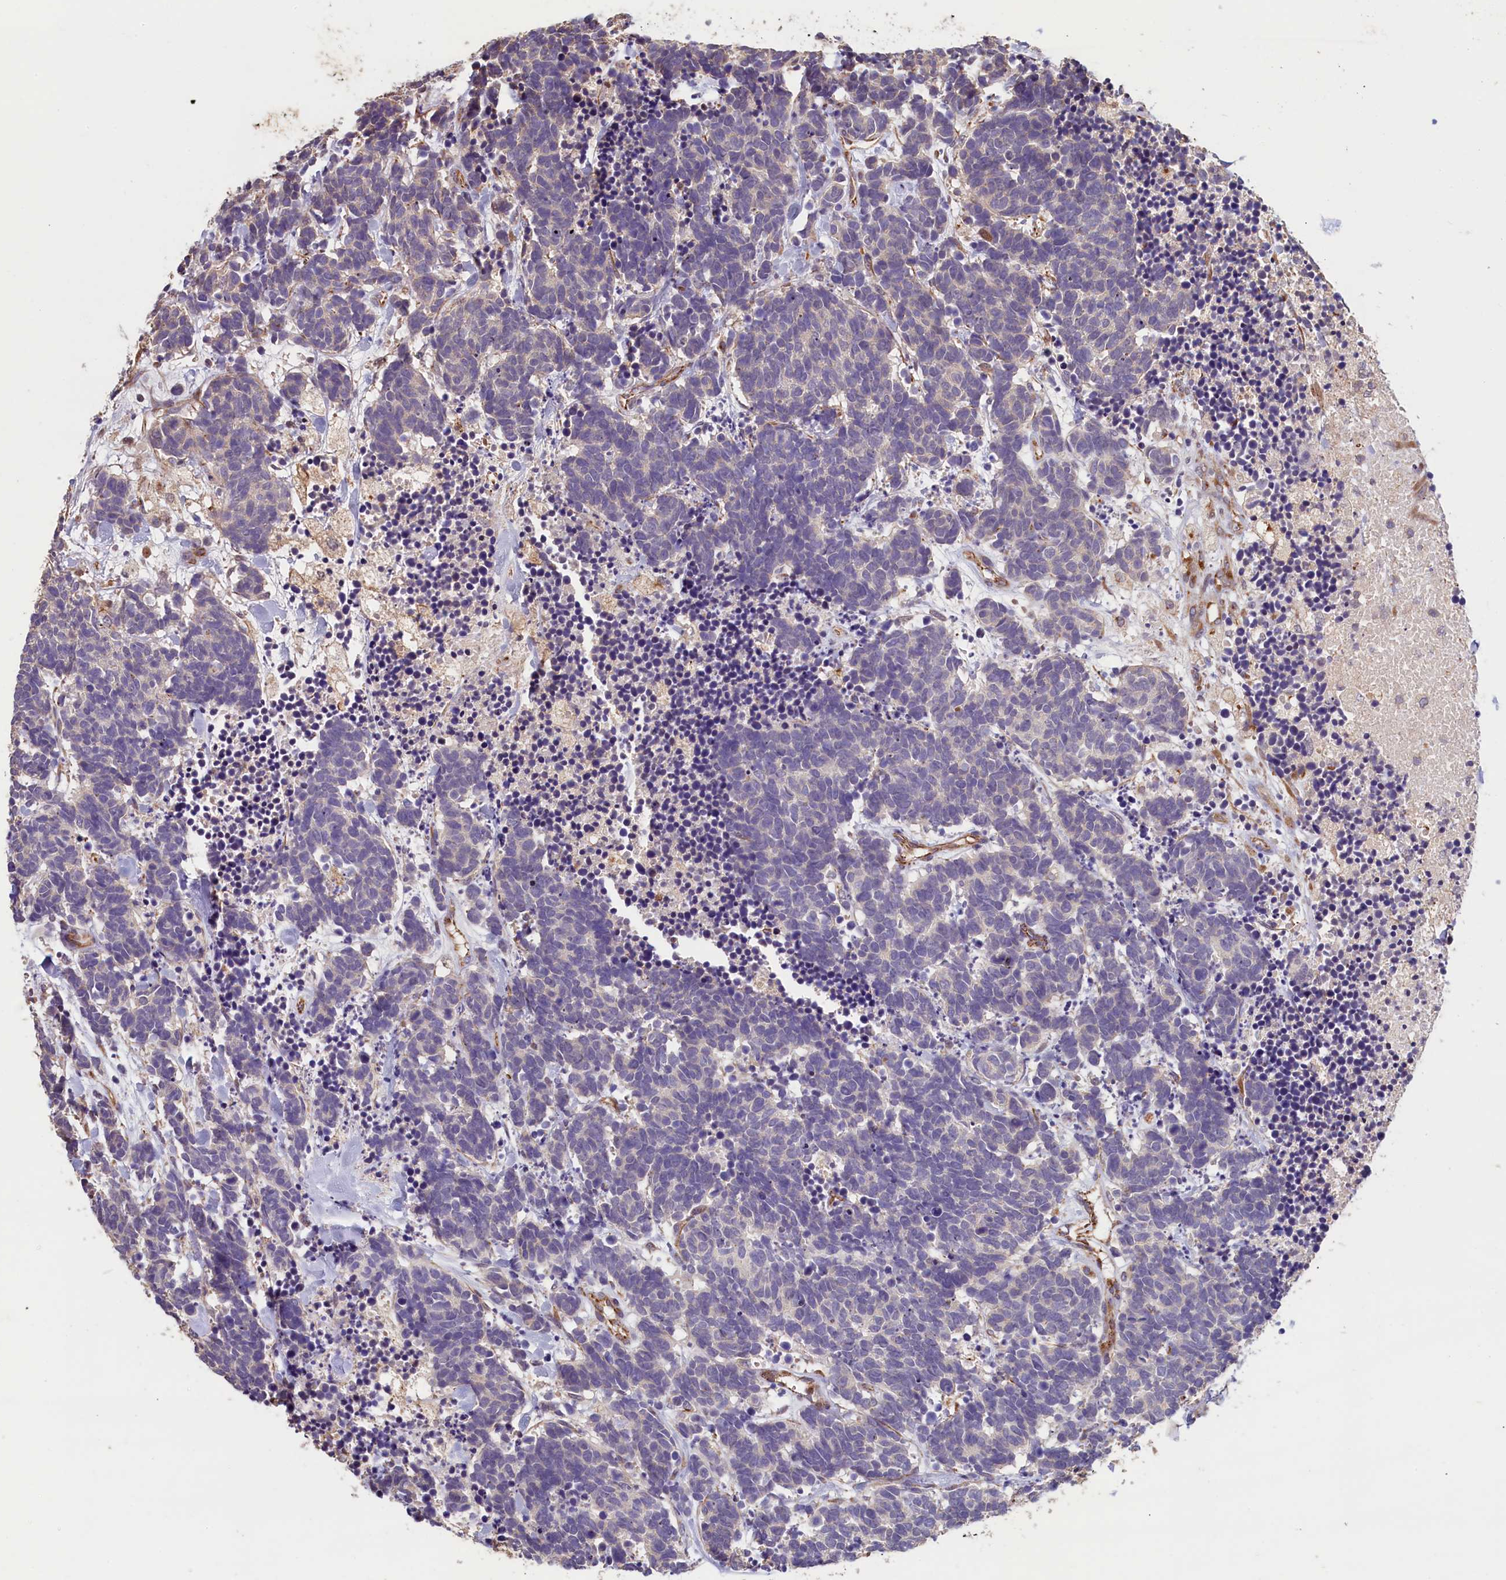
{"staining": {"intensity": "negative", "quantity": "none", "location": "none"}, "tissue": "carcinoid", "cell_type": "Tumor cells", "image_type": "cancer", "snomed": [{"axis": "morphology", "description": "Carcinoma, NOS"}, {"axis": "morphology", "description": "Carcinoid, malignant, NOS"}, {"axis": "topography", "description": "Prostate"}], "caption": "The photomicrograph demonstrates no significant positivity in tumor cells of carcinoid (malignant).", "gene": "ACSBG1", "patient": {"sex": "male", "age": 57}}